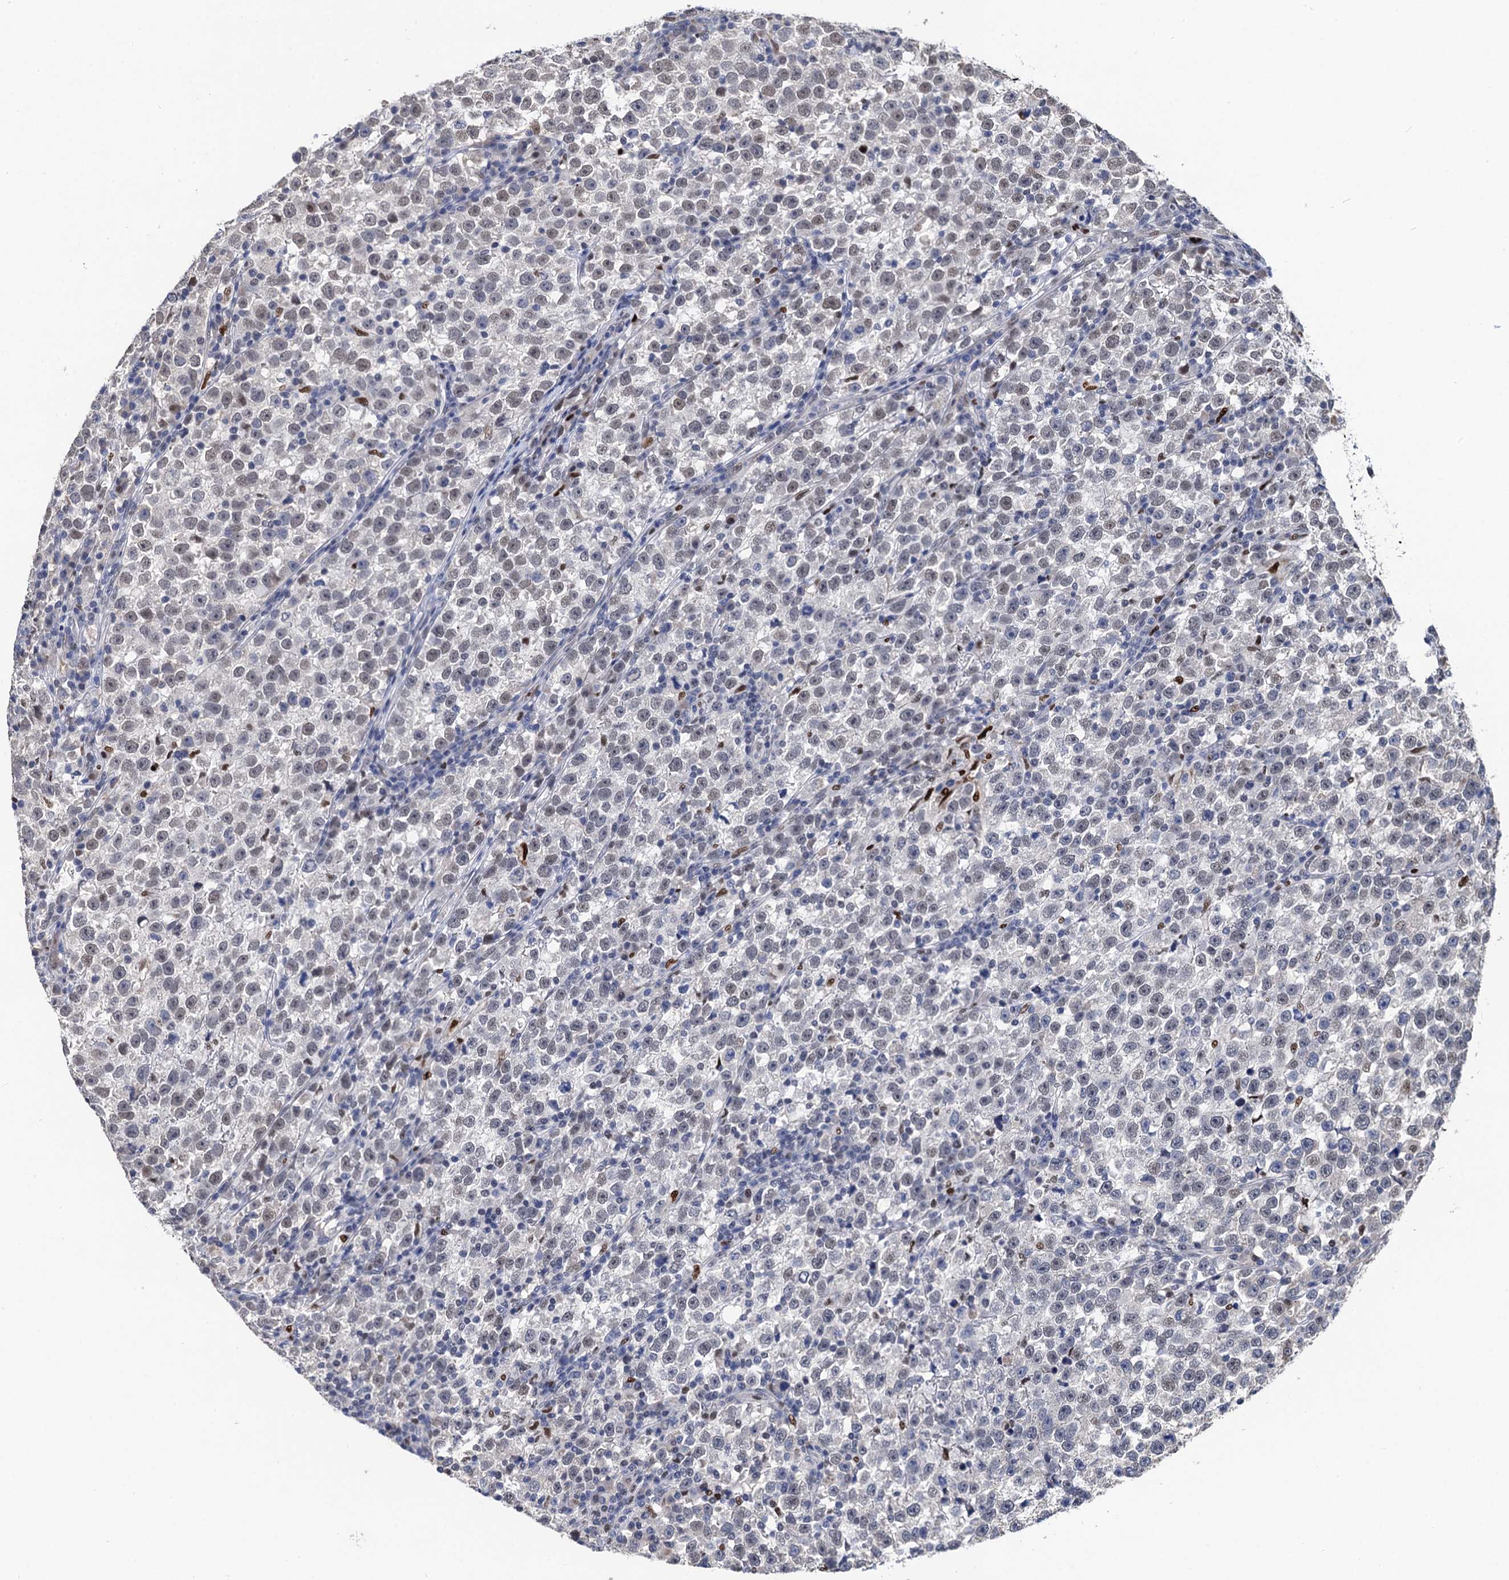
{"staining": {"intensity": "weak", "quantity": "25%-75%", "location": "nuclear"}, "tissue": "testis cancer", "cell_type": "Tumor cells", "image_type": "cancer", "snomed": [{"axis": "morphology", "description": "Normal tissue, NOS"}, {"axis": "morphology", "description": "Seminoma, NOS"}, {"axis": "topography", "description": "Testis"}], "caption": "Brown immunohistochemical staining in human testis cancer (seminoma) demonstrates weak nuclear expression in about 25%-75% of tumor cells.", "gene": "TSEN34", "patient": {"sex": "male", "age": 43}}